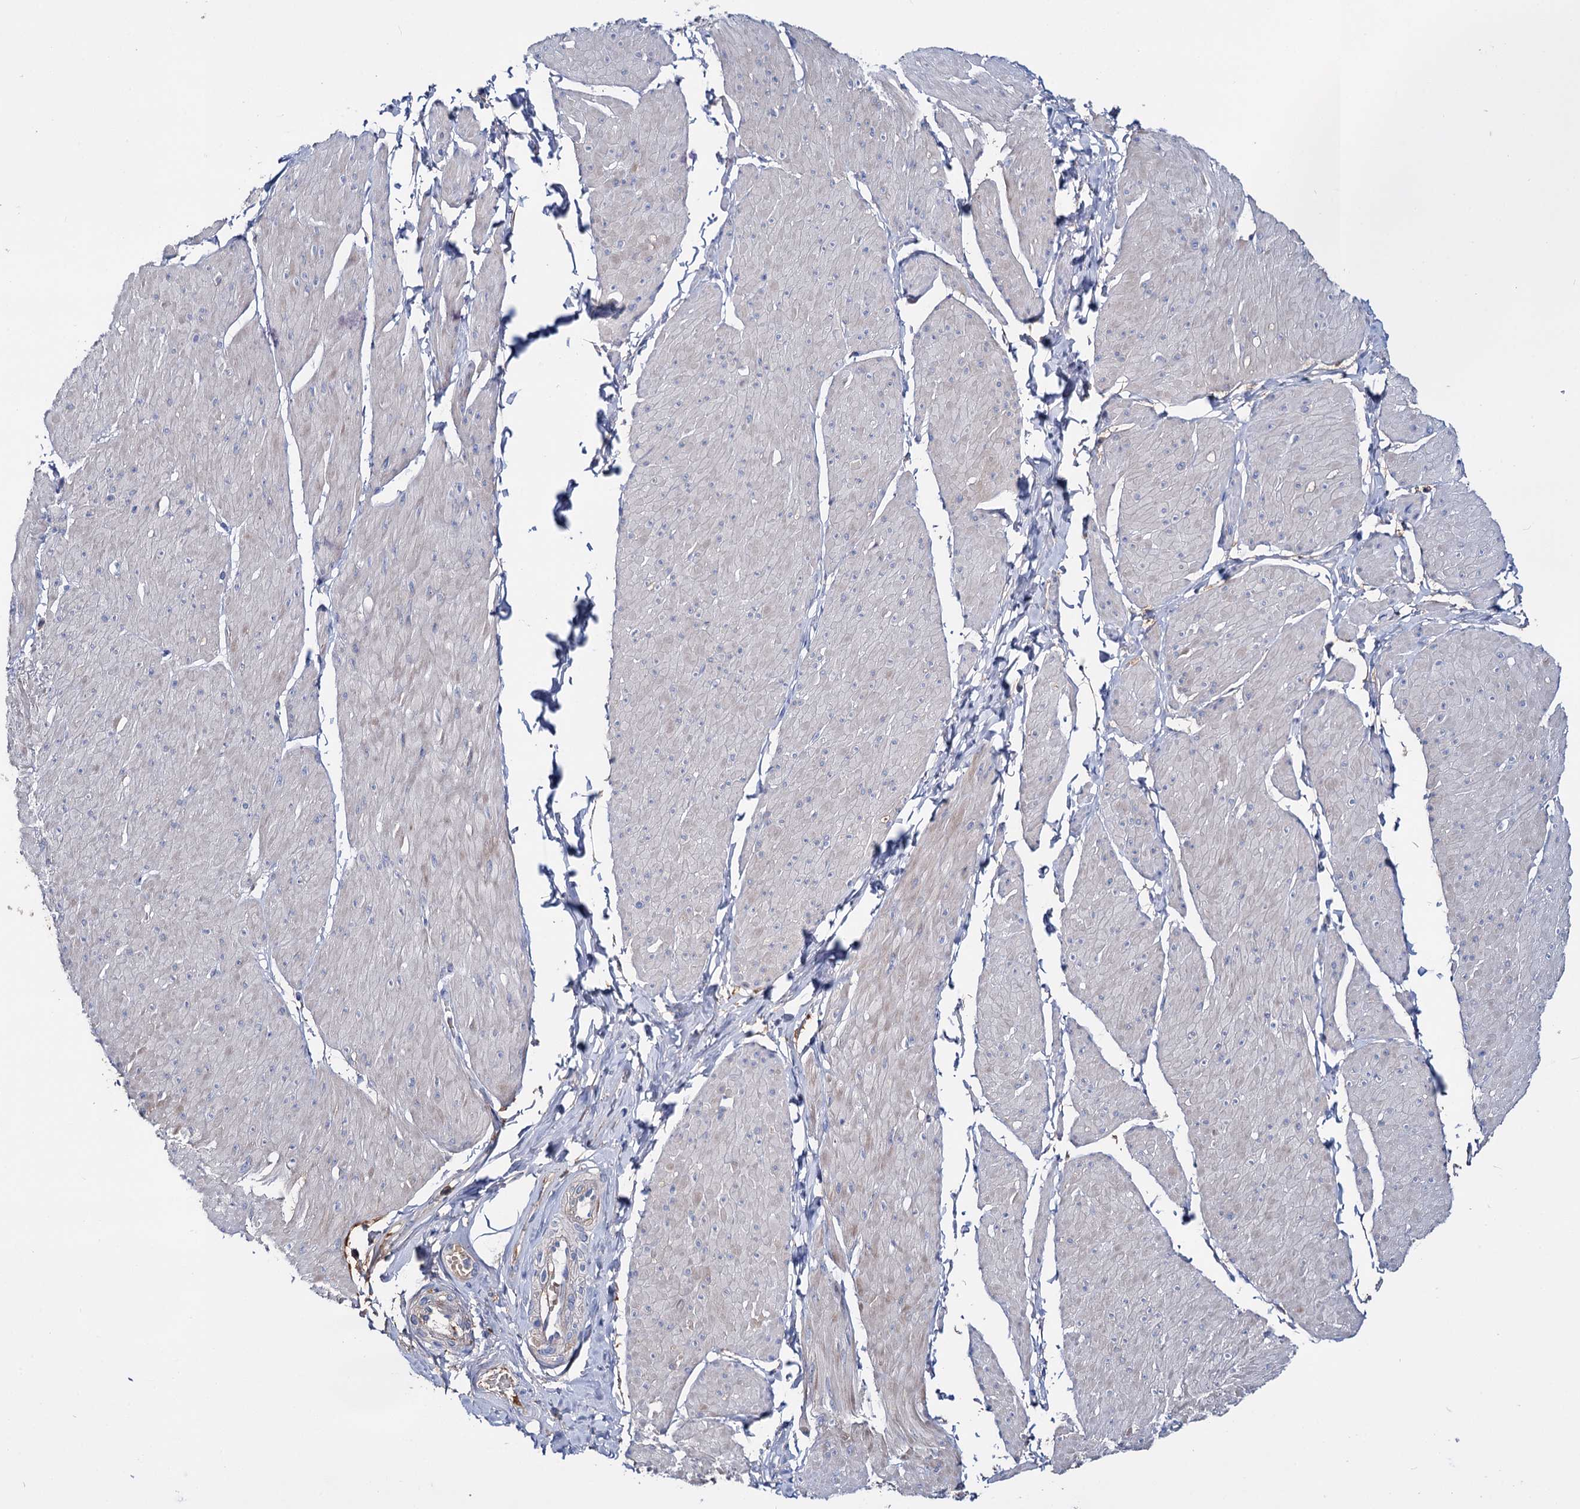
{"staining": {"intensity": "negative", "quantity": "none", "location": "none"}, "tissue": "smooth muscle", "cell_type": "Smooth muscle cells", "image_type": "normal", "snomed": [{"axis": "morphology", "description": "Urothelial carcinoma, High grade"}, {"axis": "topography", "description": "Urinary bladder"}], "caption": "Human smooth muscle stained for a protein using immunohistochemistry shows no expression in smooth muscle cells.", "gene": "PPP1R32", "patient": {"sex": "male", "age": 46}}